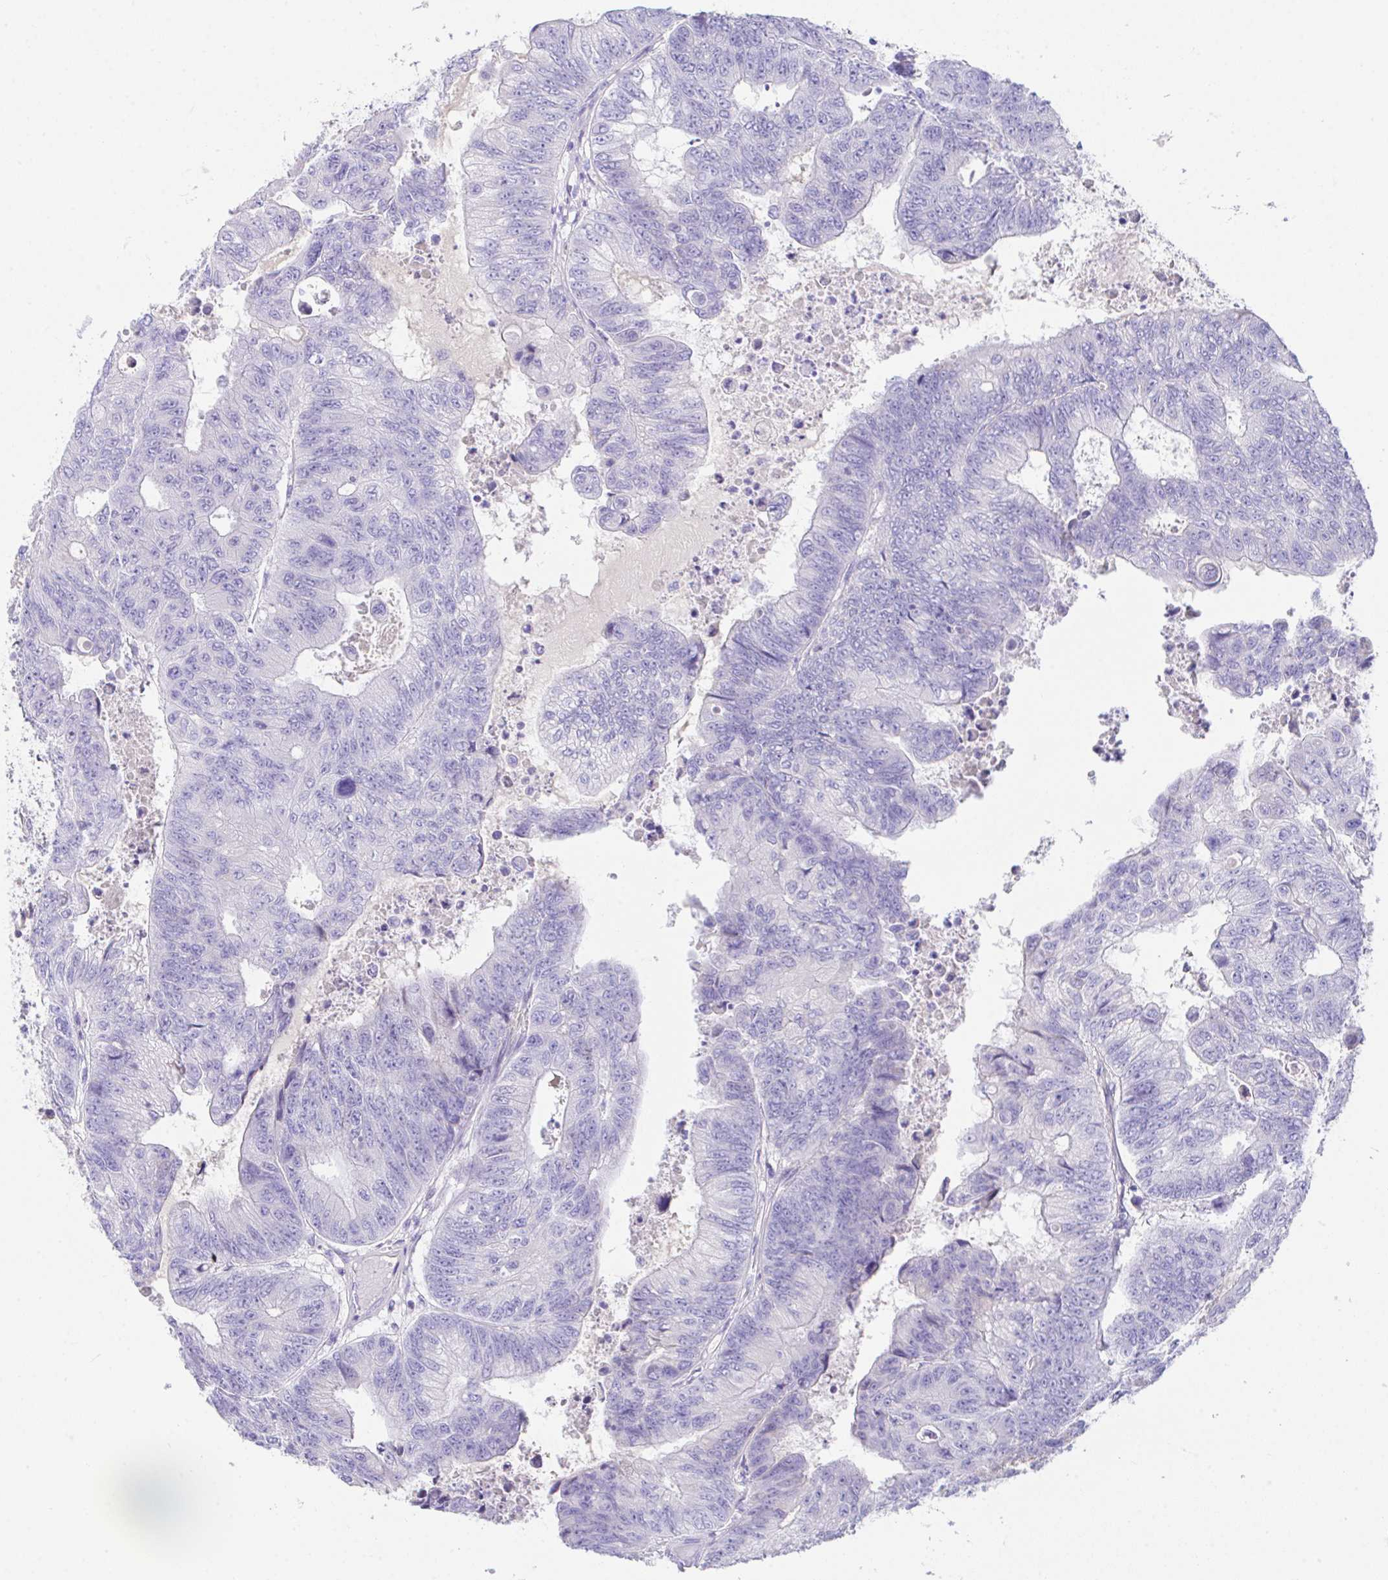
{"staining": {"intensity": "negative", "quantity": "none", "location": "none"}, "tissue": "colorectal cancer", "cell_type": "Tumor cells", "image_type": "cancer", "snomed": [{"axis": "morphology", "description": "Adenocarcinoma, NOS"}, {"axis": "topography", "description": "Colon"}], "caption": "This image is of colorectal cancer (adenocarcinoma) stained with IHC to label a protein in brown with the nuclei are counter-stained blue. There is no positivity in tumor cells. (DAB (3,3'-diaminobenzidine) immunohistochemistry with hematoxylin counter stain).", "gene": "SLC16A6", "patient": {"sex": "female", "age": 48}}